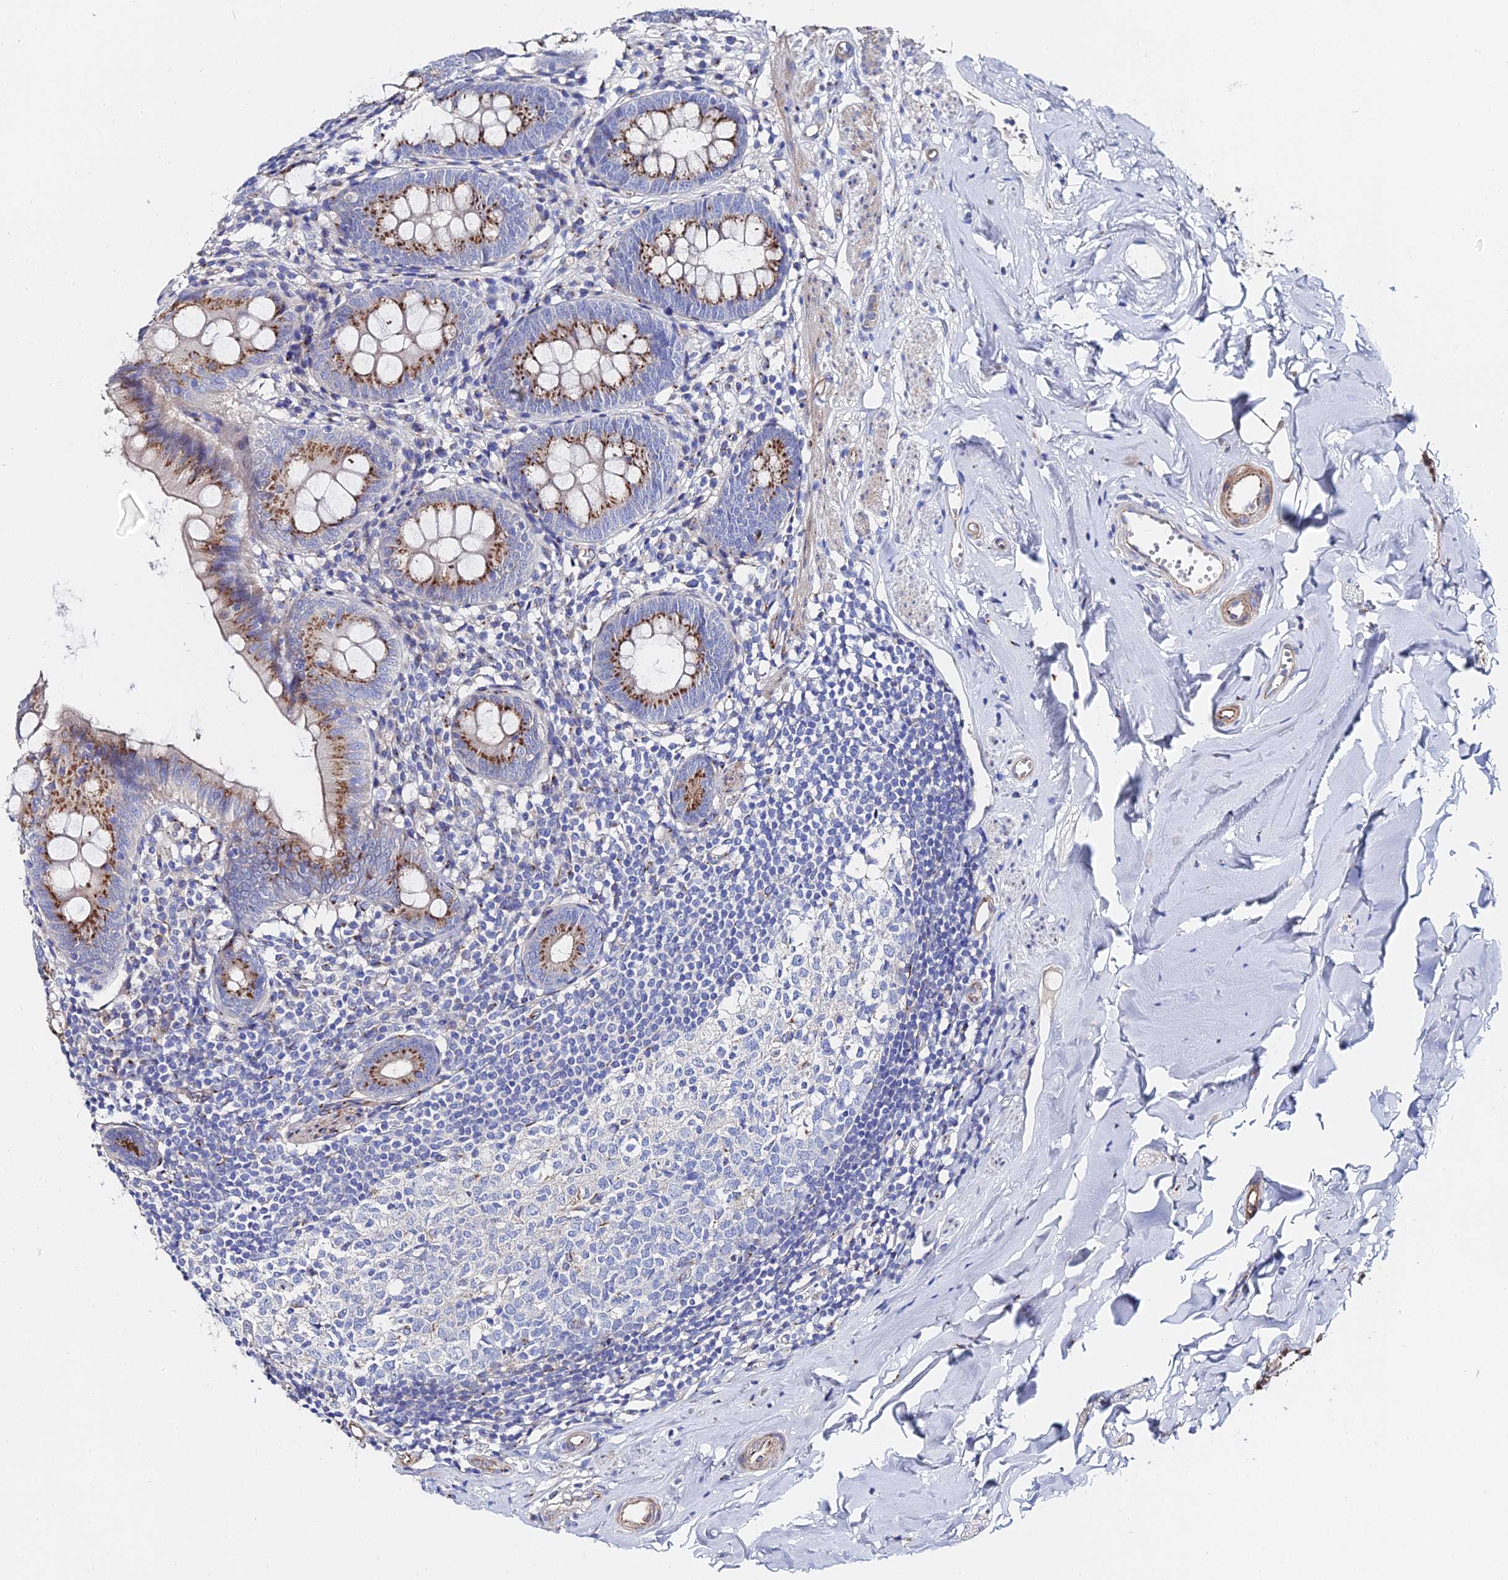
{"staining": {"intensity": "negative", "quantity": "none", "location": "none"}, "tissue": "appendix", "cell_type": "Glandular cells", "image_type": "normal", "snomed": [{"axis": "morphology", "description": "Normal tissue, NOS"}, {"axis": "topography", "description": "Appendix"}], "caption": "The histopathology image displays no significant positivity in glandular cells of appendix.", "gene": "BORCS8", "patient": {"sex": "female", "age": 51}}